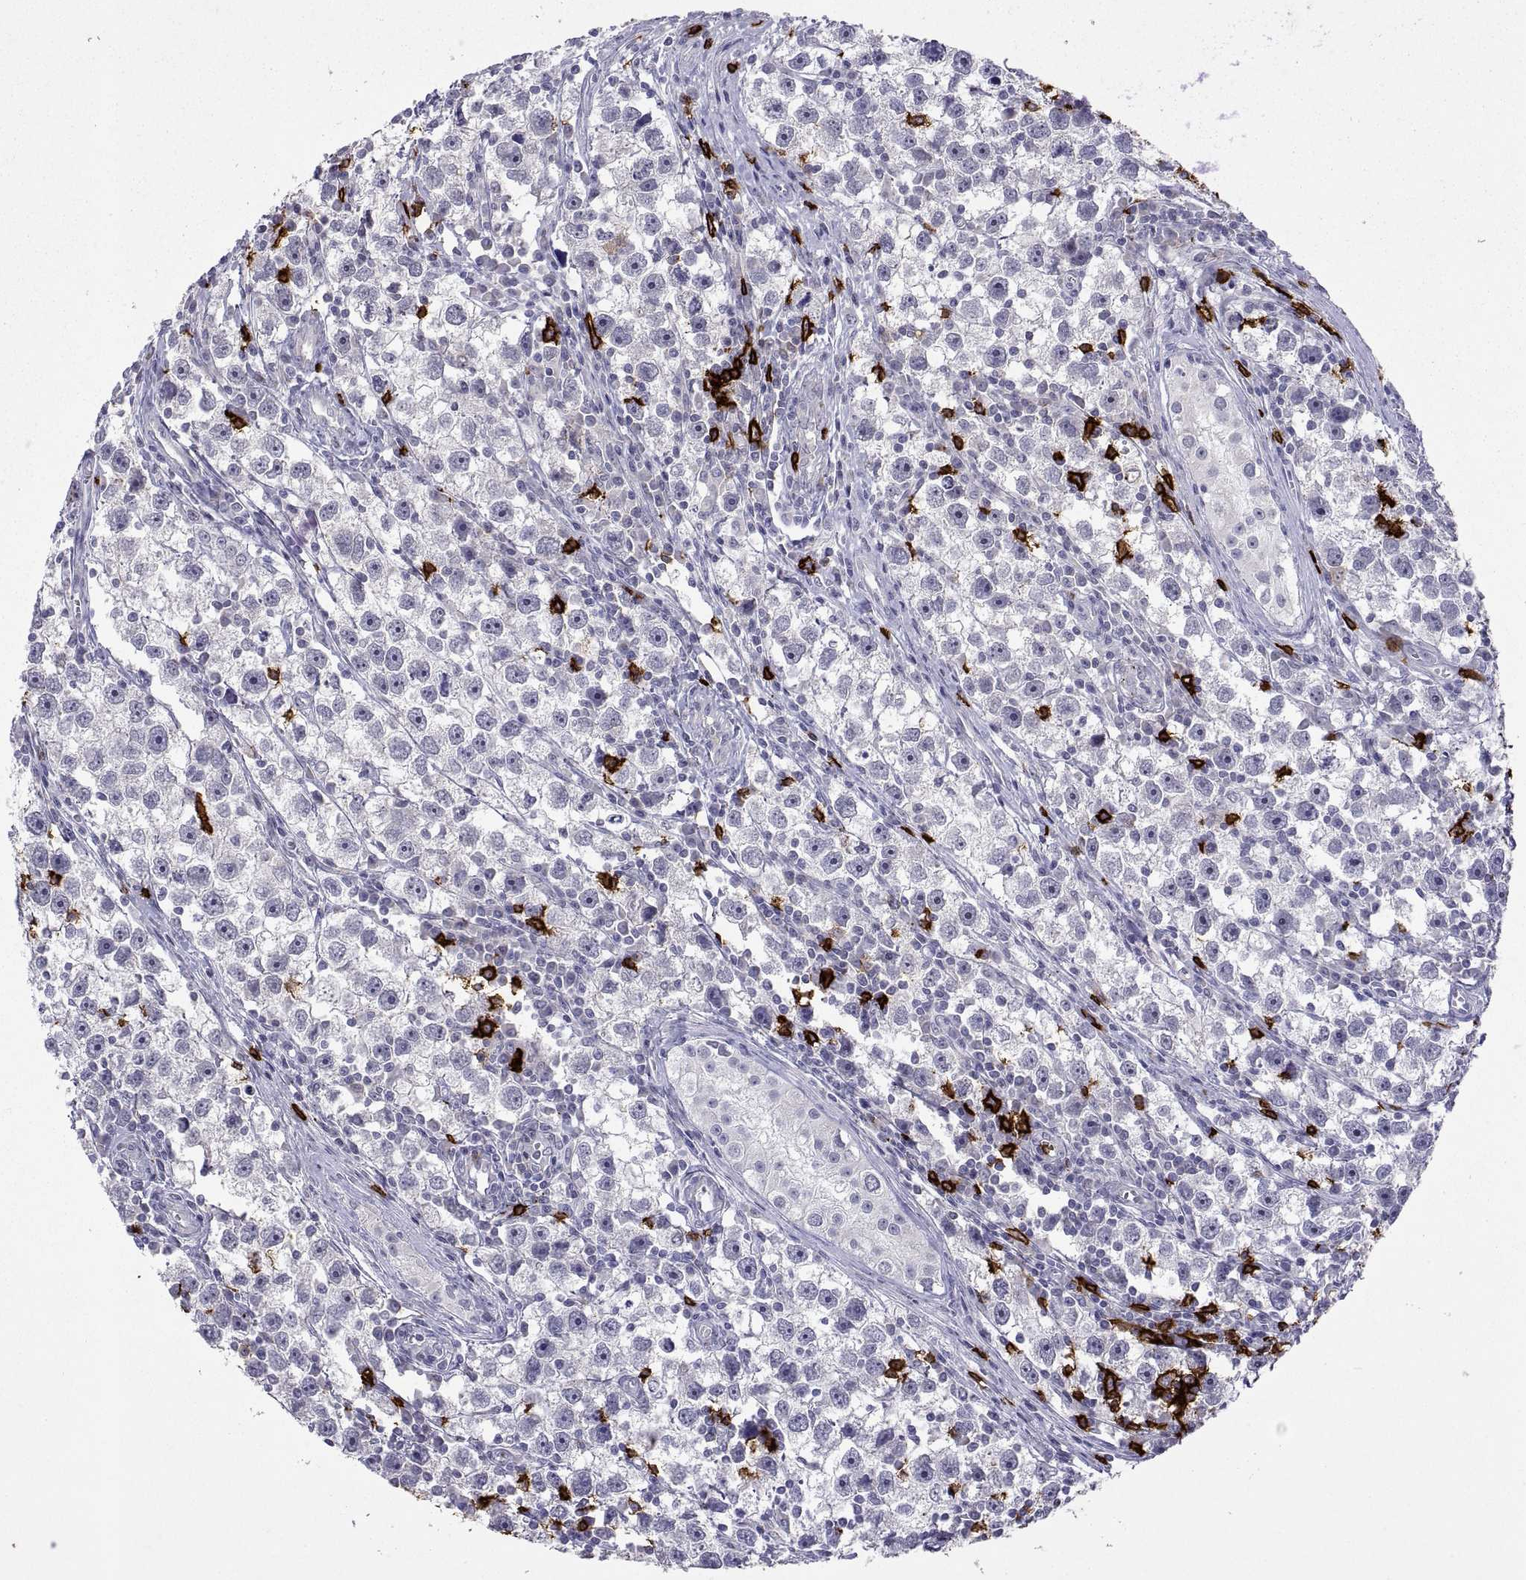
{"staining": {"intensity": "negative", "quantity": "none", "location": "none"}, "tissue": "testis cancer", "cell_type": "Tumor cells", "image_type": "cancer", "snomed": [{"axis": "morphology", "description": "Seminoma, NOS"}, {"axis": "topography", "description": "Testis"}], "caption": "A high-resolution photomicrograph shows immunohistochemistry staining of testis cancer, which displays no significant expression in tumor cells.", "gene": "MS4A1", "patient": {"sex": "male", "age": 30}}